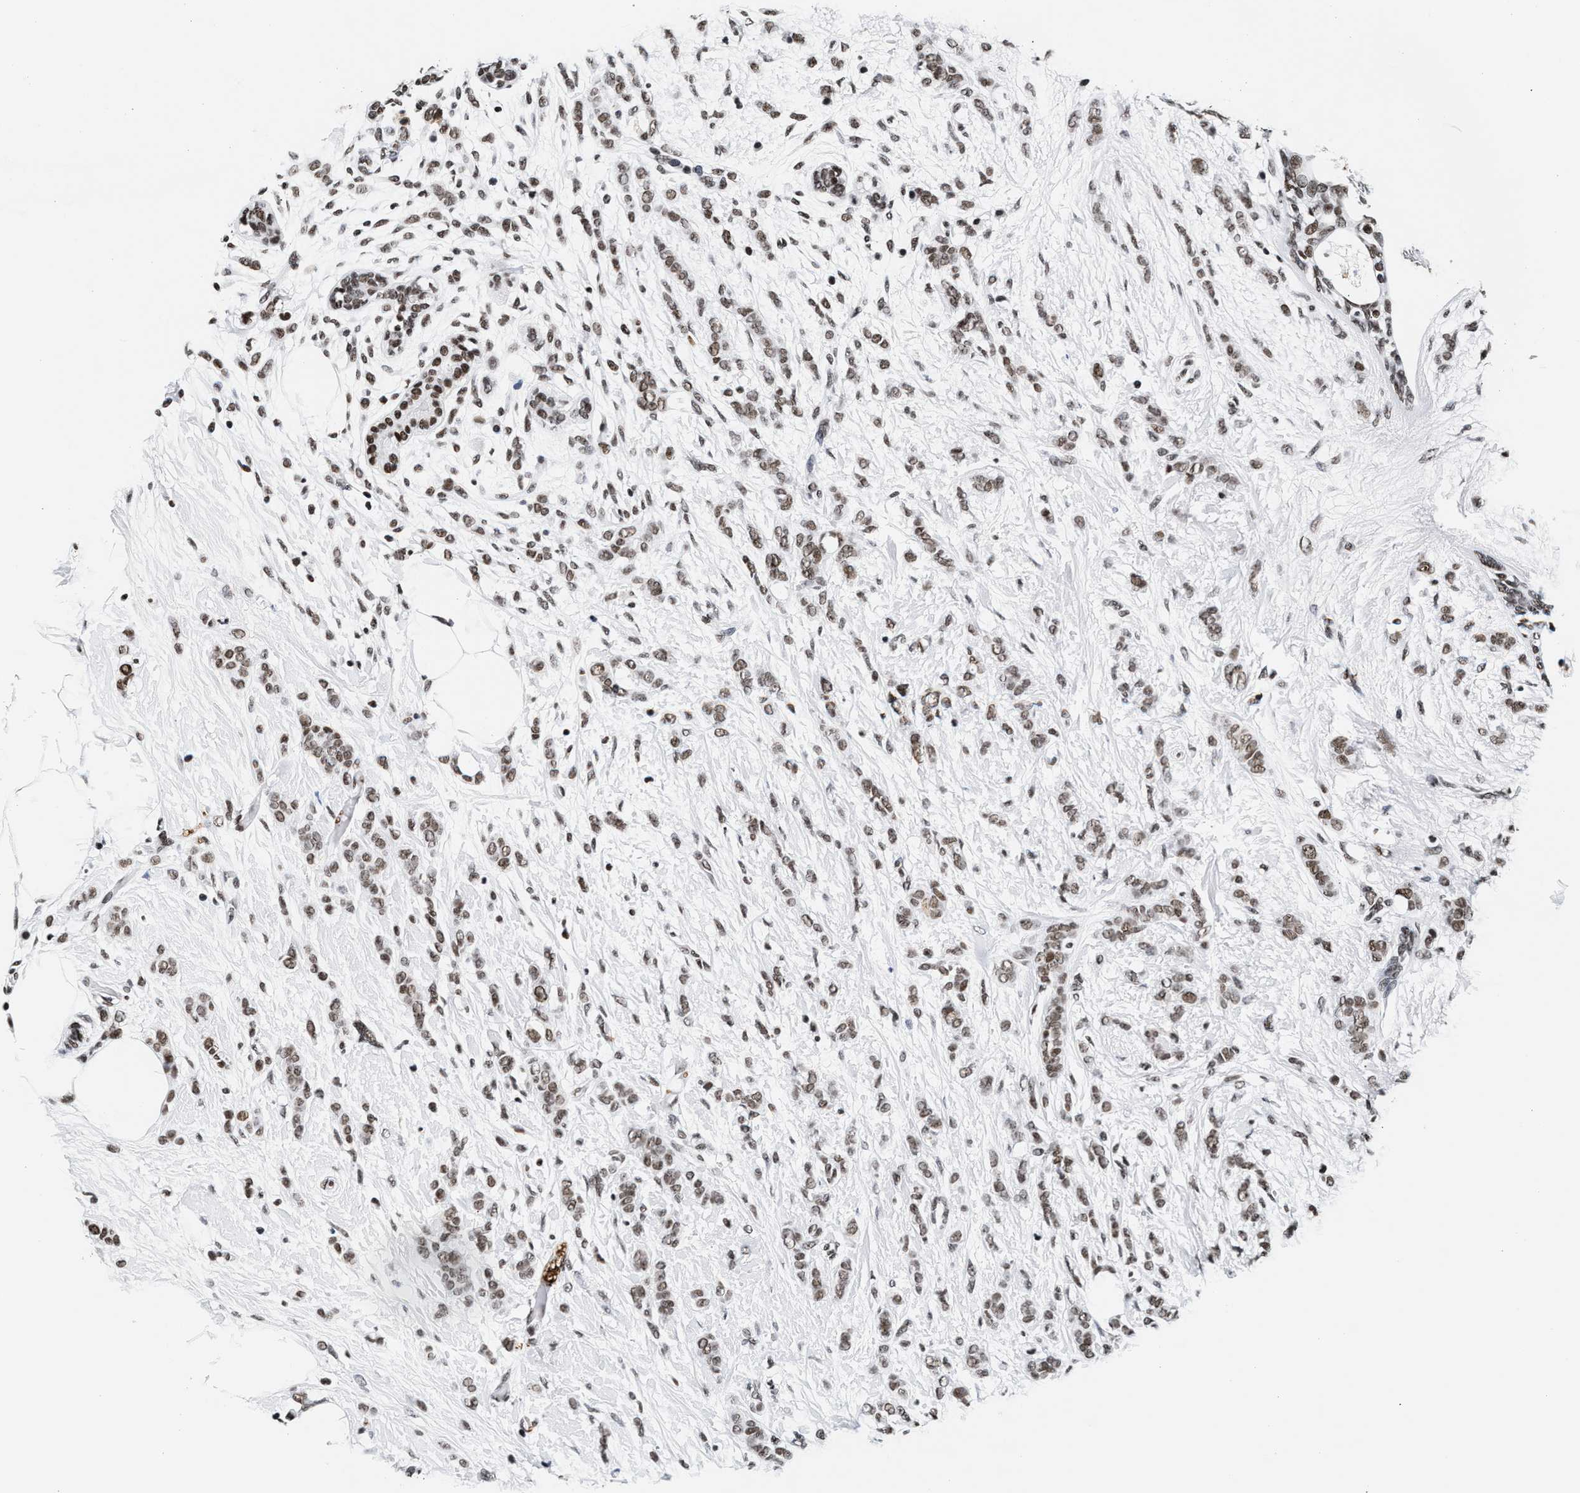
{"staining": {"intensity": "weak", "quantity": ">75%", "location": "nuclear"}, "tissue": "breast cancer", "cell_type": "Tumor cells", "image_type": "cancer", "snomed": [{"axis": "morphology", "description": "Lobular carcinoma, in situ"}, {"axis": "morphology", "description": "Lobular carcinoma"}, {"axis": "topography", "description": "Breast"}], "caption": "Immunohistochemistry of breast cancer exhibits low levels of weak nuclear positivity in approximately >75% of tumor cells. The staining is performed using DAB brown chromogen to label protein expression. The nuclei are counter-stained blue using hematoxylin.", "gene": "RAD21", "patient": {"sex": "female", "age": 41}}